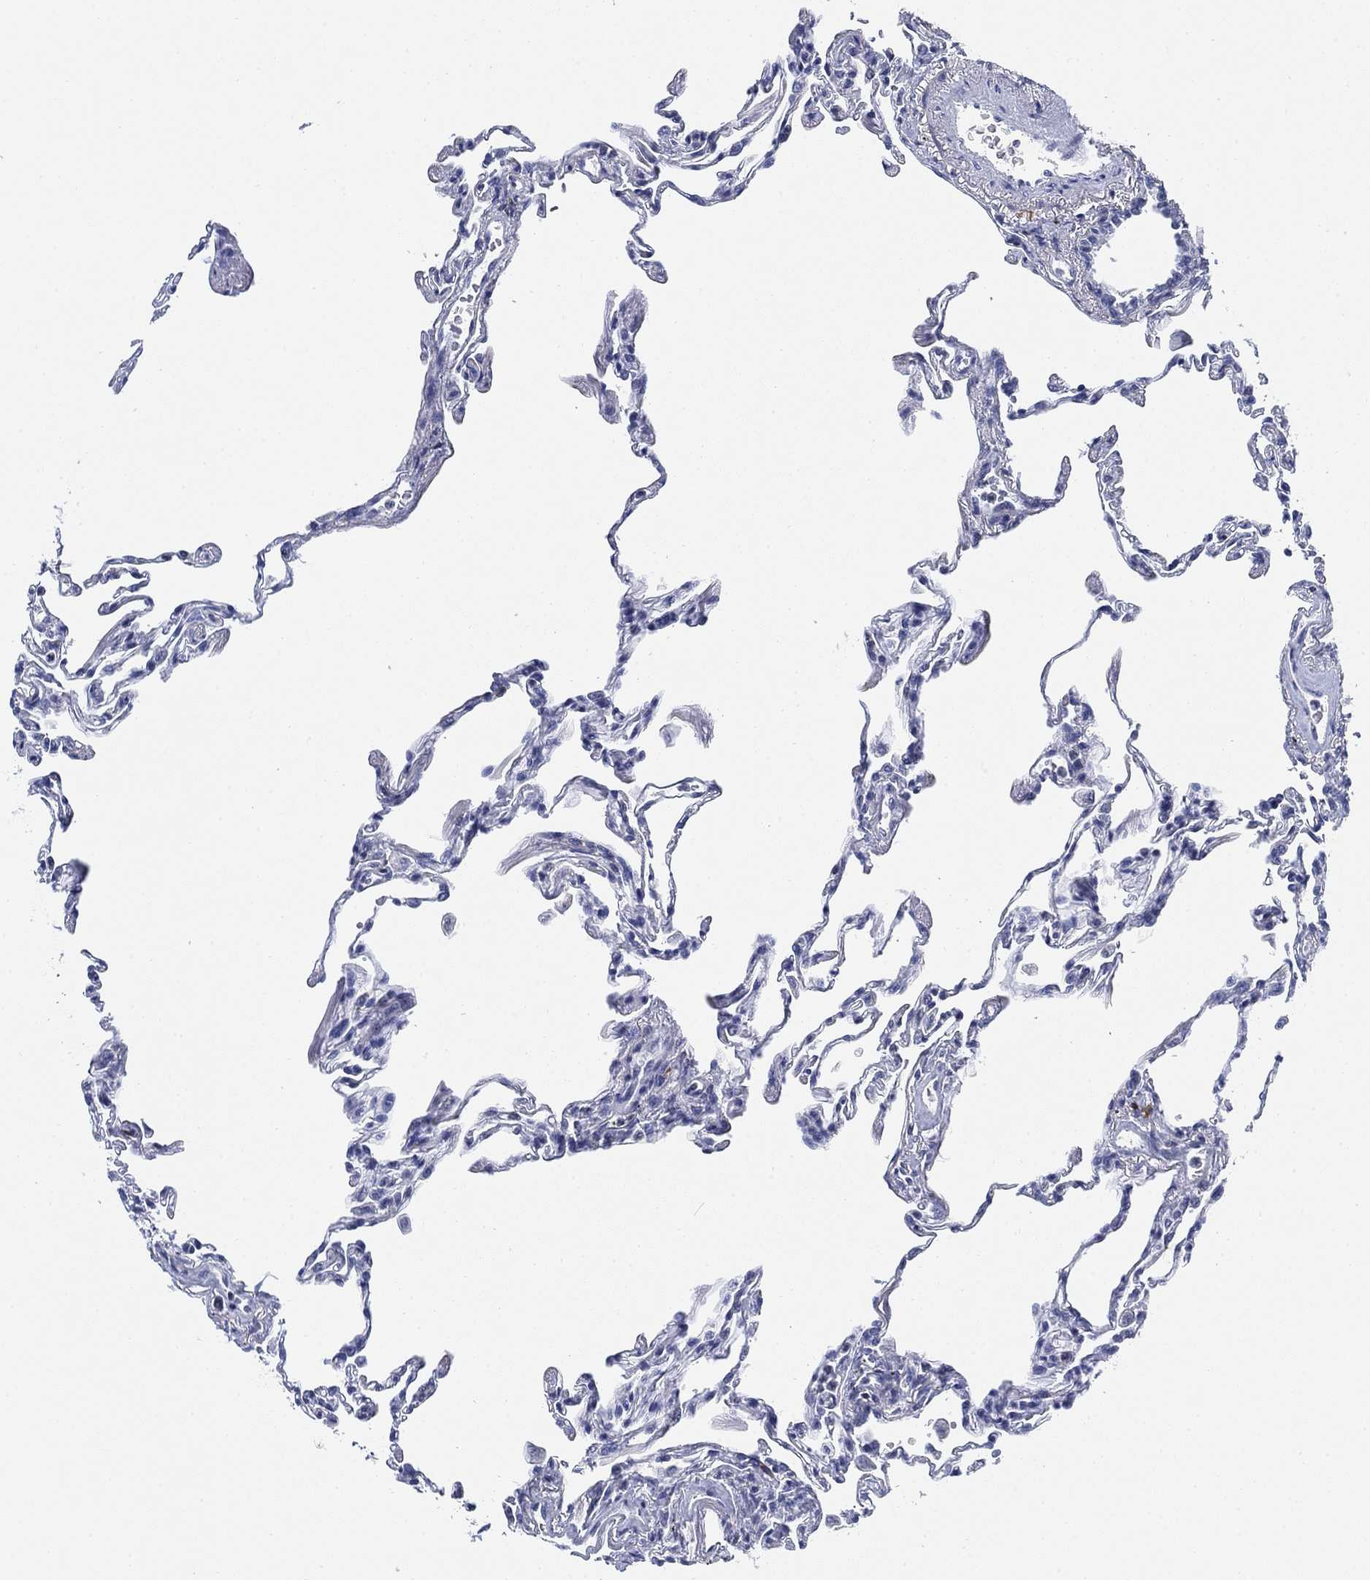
{"staining": {"intensity": "negative", "quantity": "none", "location": "none"}, "tissue": "lung", "cell_type": "Alveolar cells", "image_type": "normal", "snomed": [{"axis": "morphology", "description": "Normal tissue, NOS"}, {"axis": "topography", "description": "Lung"}], "caption": "The immunohistochemistry image has no significant expression in alveolar cells of lung. (DAB IHC, high magnification).", "gene": "FYB1", "patient": {"sex": "female", "age": 57}}